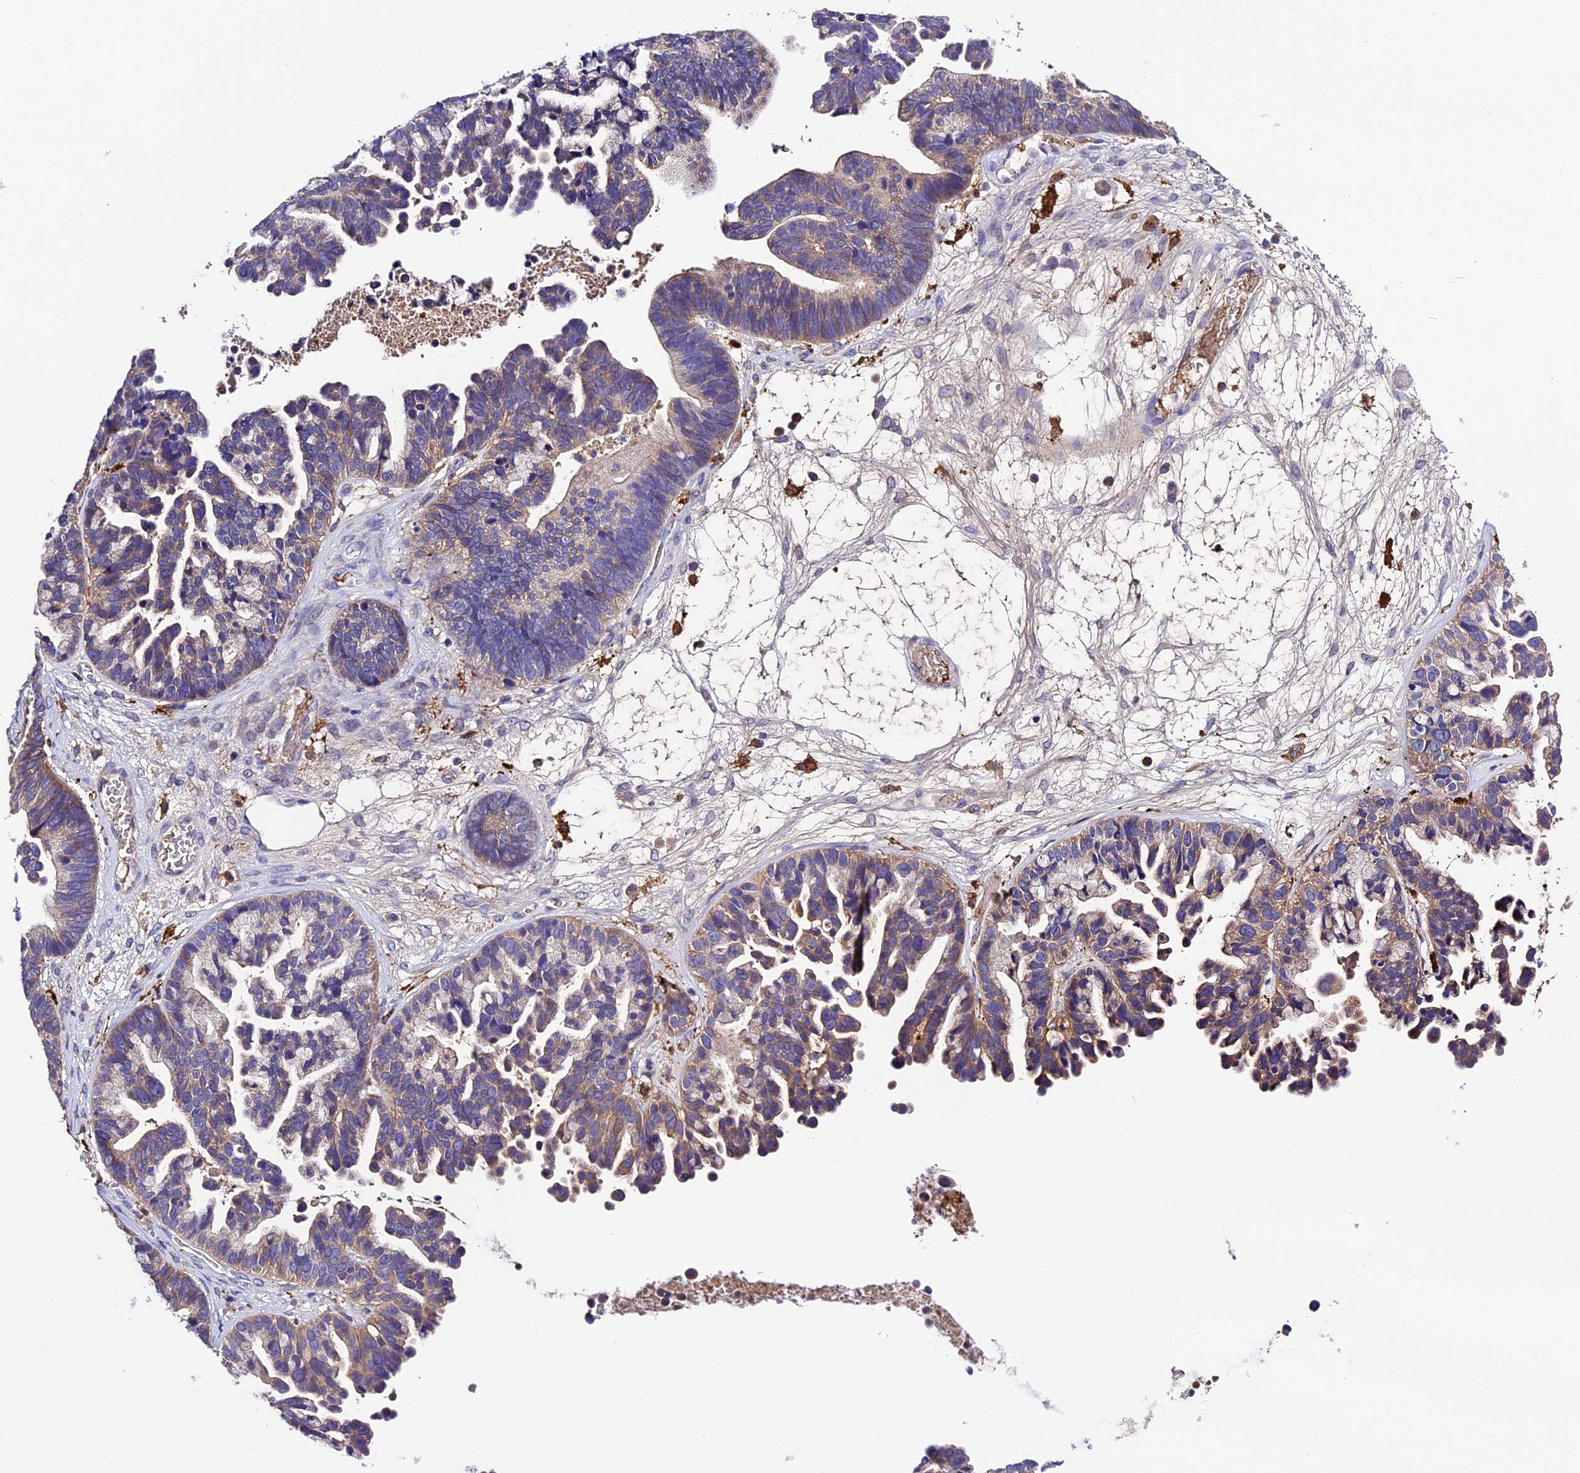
{"staining": {"intensity": "weak", "quantity": "<25%", "location": "cytoplasmic/membranous"}, "tissue": "ovarian cancer", "cell_type": "Tumor cells", "image_type": "cancer", "snomed": [{"axis": "morphology", "description": "Cystadenocarcinoma, serous, NOS"}, {"axis": "topography", "description": "Ovary"}], "caption": "Image shows no protein staining in tumor cells of ovarian cancer (serous cystadenocarcinoma) tissue.", "gene": "CILP2", "patient": {"sex": "female", "age": 56}}